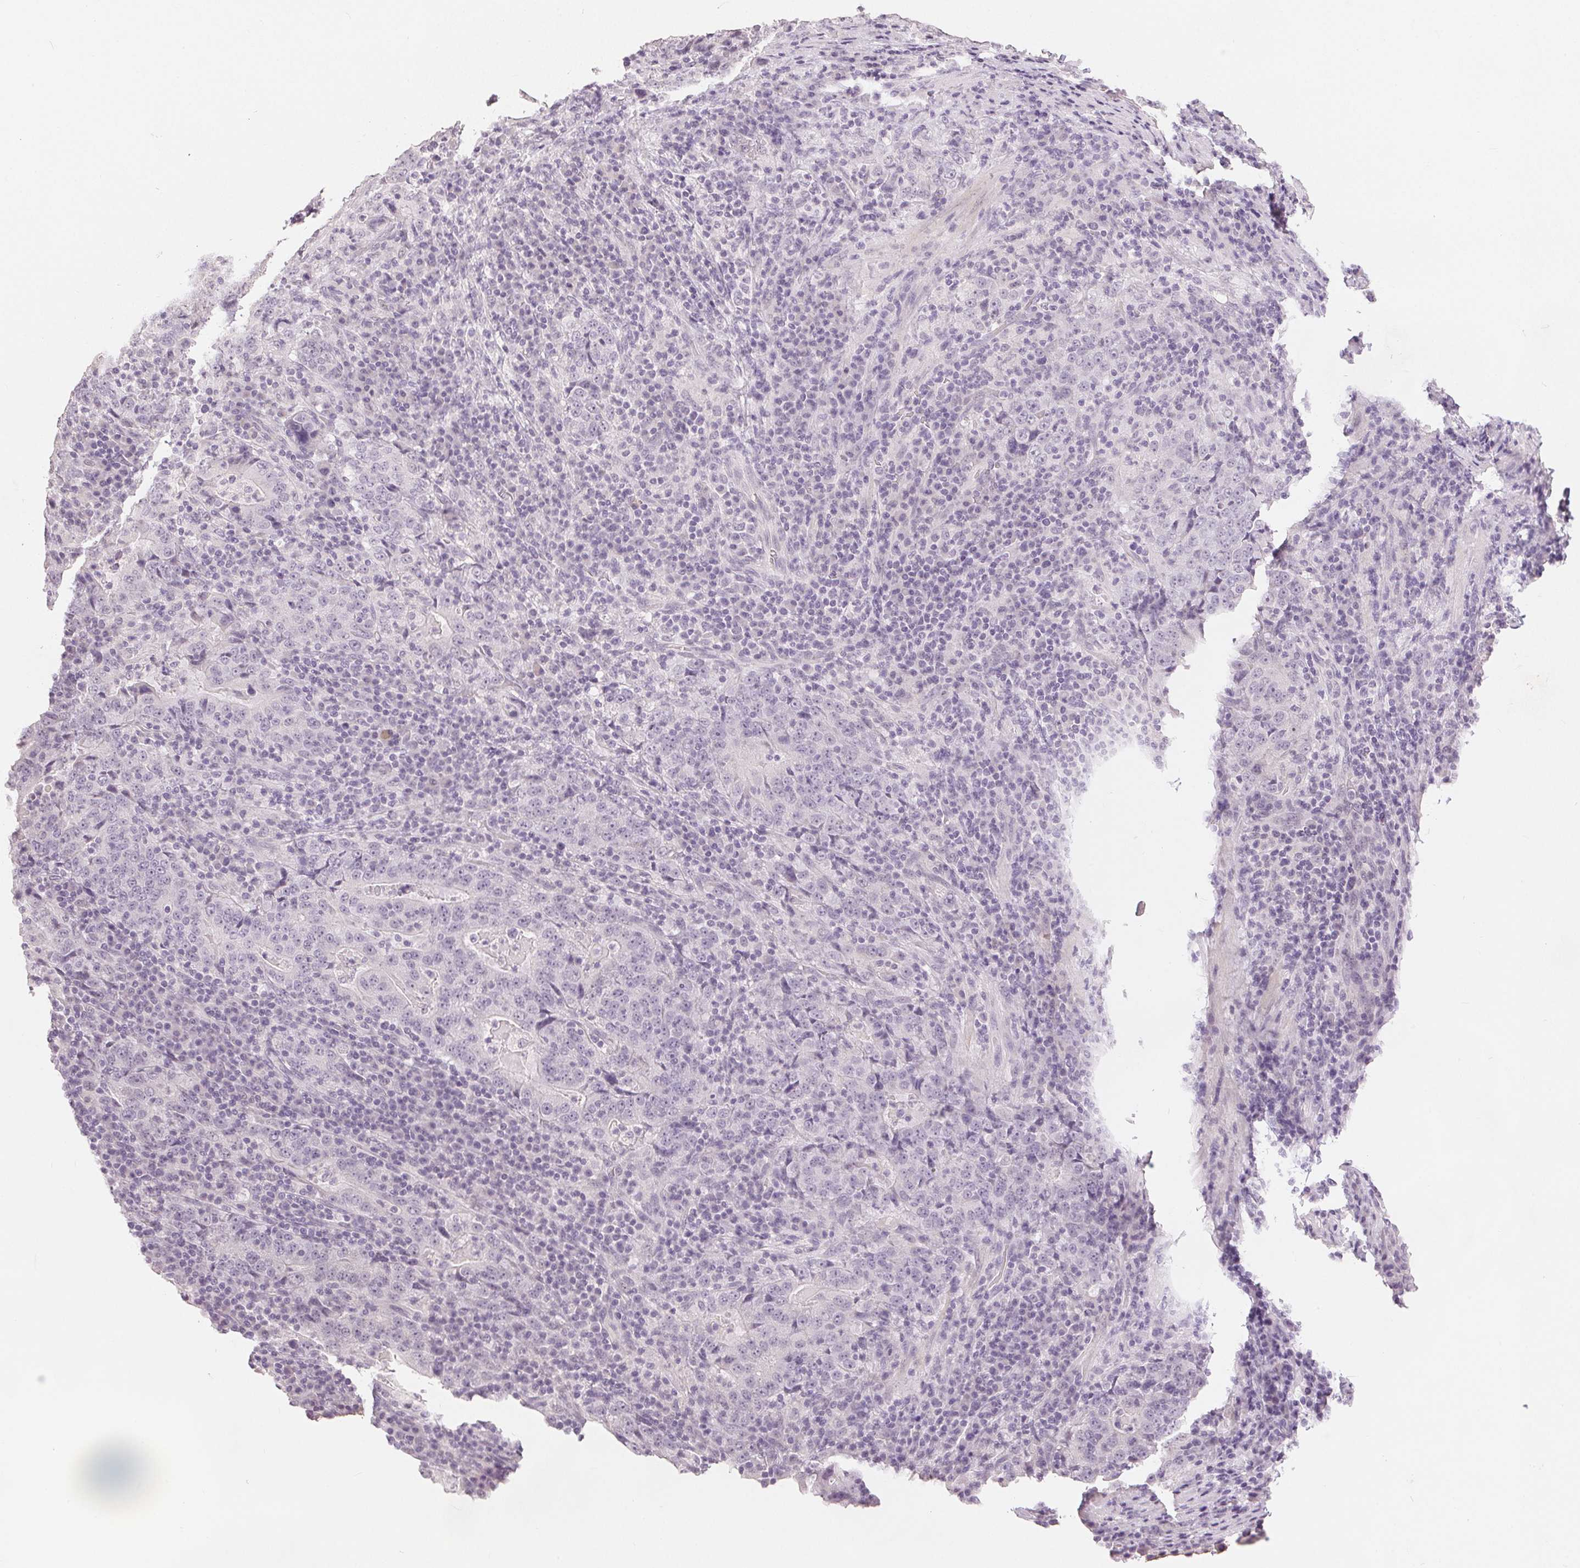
{"staining": {"intensity": "negative", "quantity": "none", "location": "none"}, "tissue": "stomach cancer", "cell_type": "Tumor cells", "image_type": "cancer", "snomed": [{"axis": "morphology", "description": "Normal tissue, NOS"}, {"axis": "morphology", "description": "Adenocarcinoma, NOS"}, {"axis": "topography", "description": "Stomach, upper"}, {"axis": "topography", "description": "Stomach"}], "caption": "High magnification brightfield microscopy of stomach cancer (adenocarcinoma) stained with DAB (3,3'-diaminobenzidine) (brown) and counterstained with hematoxylin (blue): tumor cells show no significant expression.", "gene": "SLC27A5", "patient": {"sex": "male", "age": 59}}